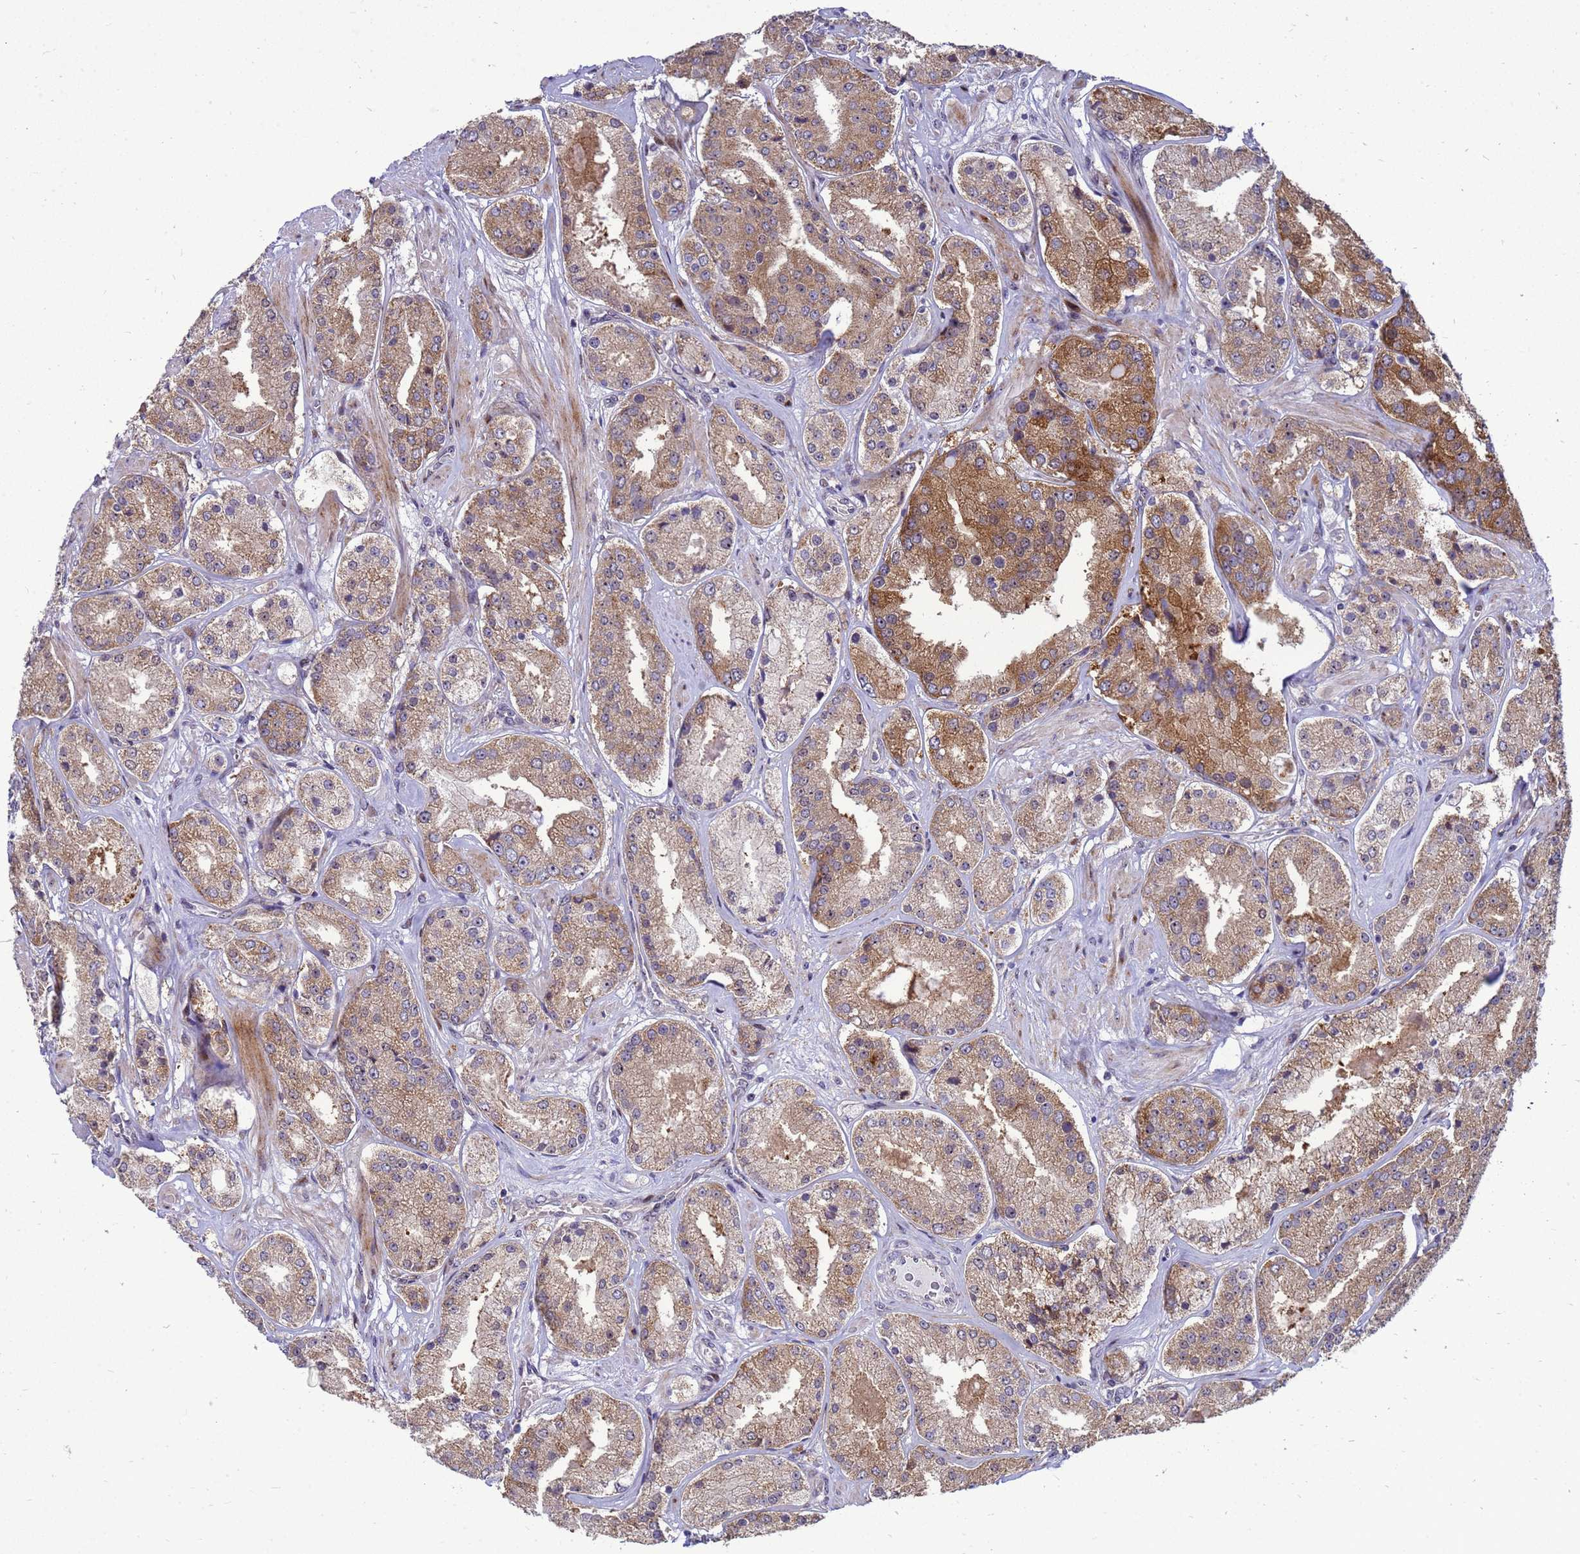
{"staining": {"intensity": "moderate", "quantity": ">75%", "location": "cytoplasmic/membranous"}, "tissue": "prostate cancer", "cell_type": "Tumor cells", "image_type": "cancer", "snomed": [{"axis": "morphology", "description": "Adenocarcinoma, High grade"}, {"axis": "topography", "description": "Prostate"}], "caption": "A photomicrograph of human prostate cancer stained for a protein shows moderate cytoplasmic/membranous brown staining in tumor cells.", "gene": "RSPO1", "patient": {"sex": "male", "age": 63}}